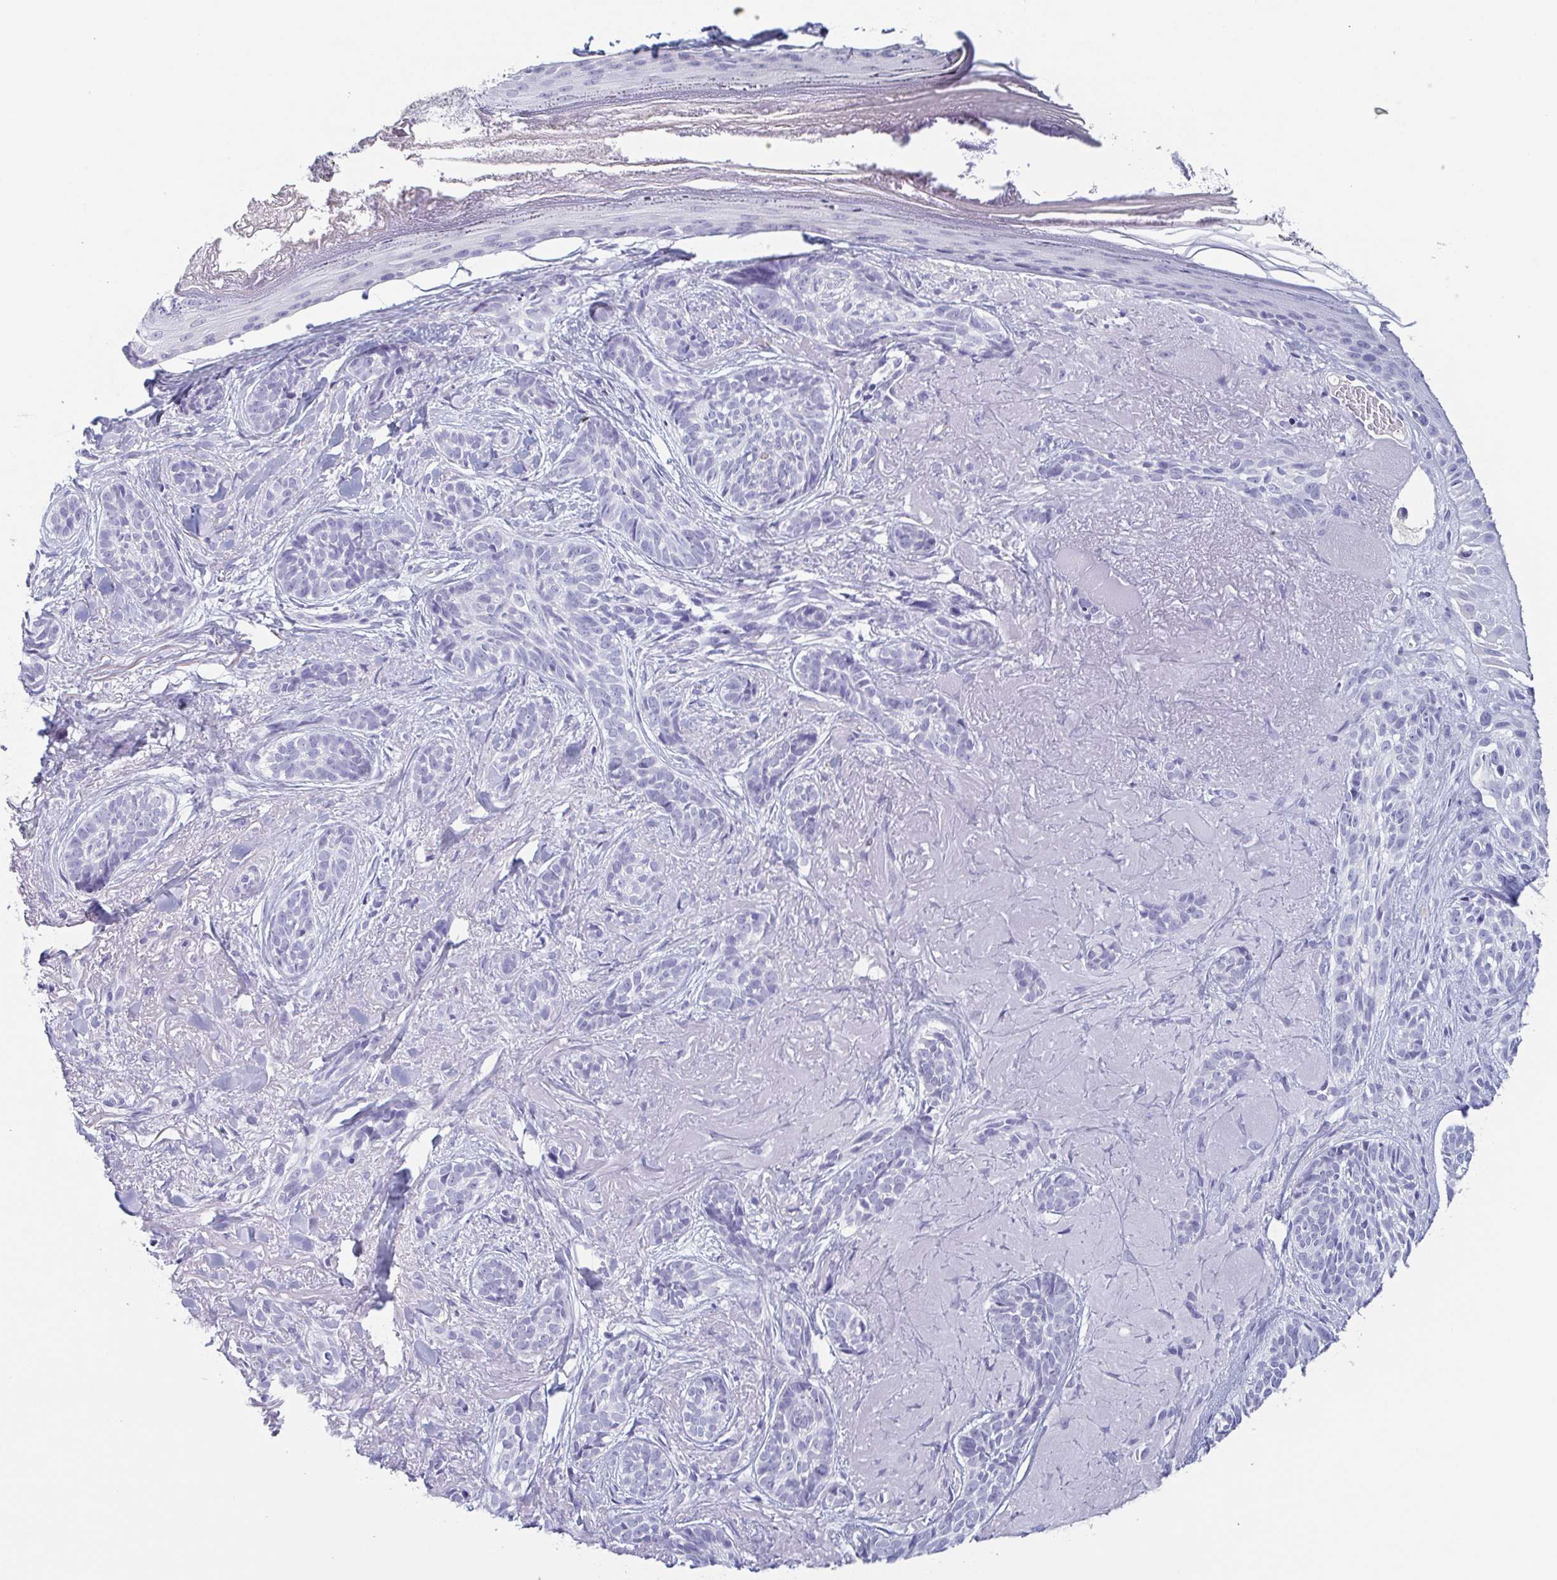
{"staining": {"intensity": "negative", "quantity": "none", "location": "none"}, "tissue": "skin cancer", "cell_type": "Tumor cells", "image_type": "cancer", "snomed": [{"axis": "morphology", "description": "Basal cell carcinoma"}, {"axis": "morphology", "description": "BCC, high aggressive"}, {"axis": "topography", "description": "Skin"}], "caption": "There is no significant staining in tumor cells of skin basal cell carcinoma.", "gene": "ITLN1", "patient": {"sex": "female", "age": 79}}